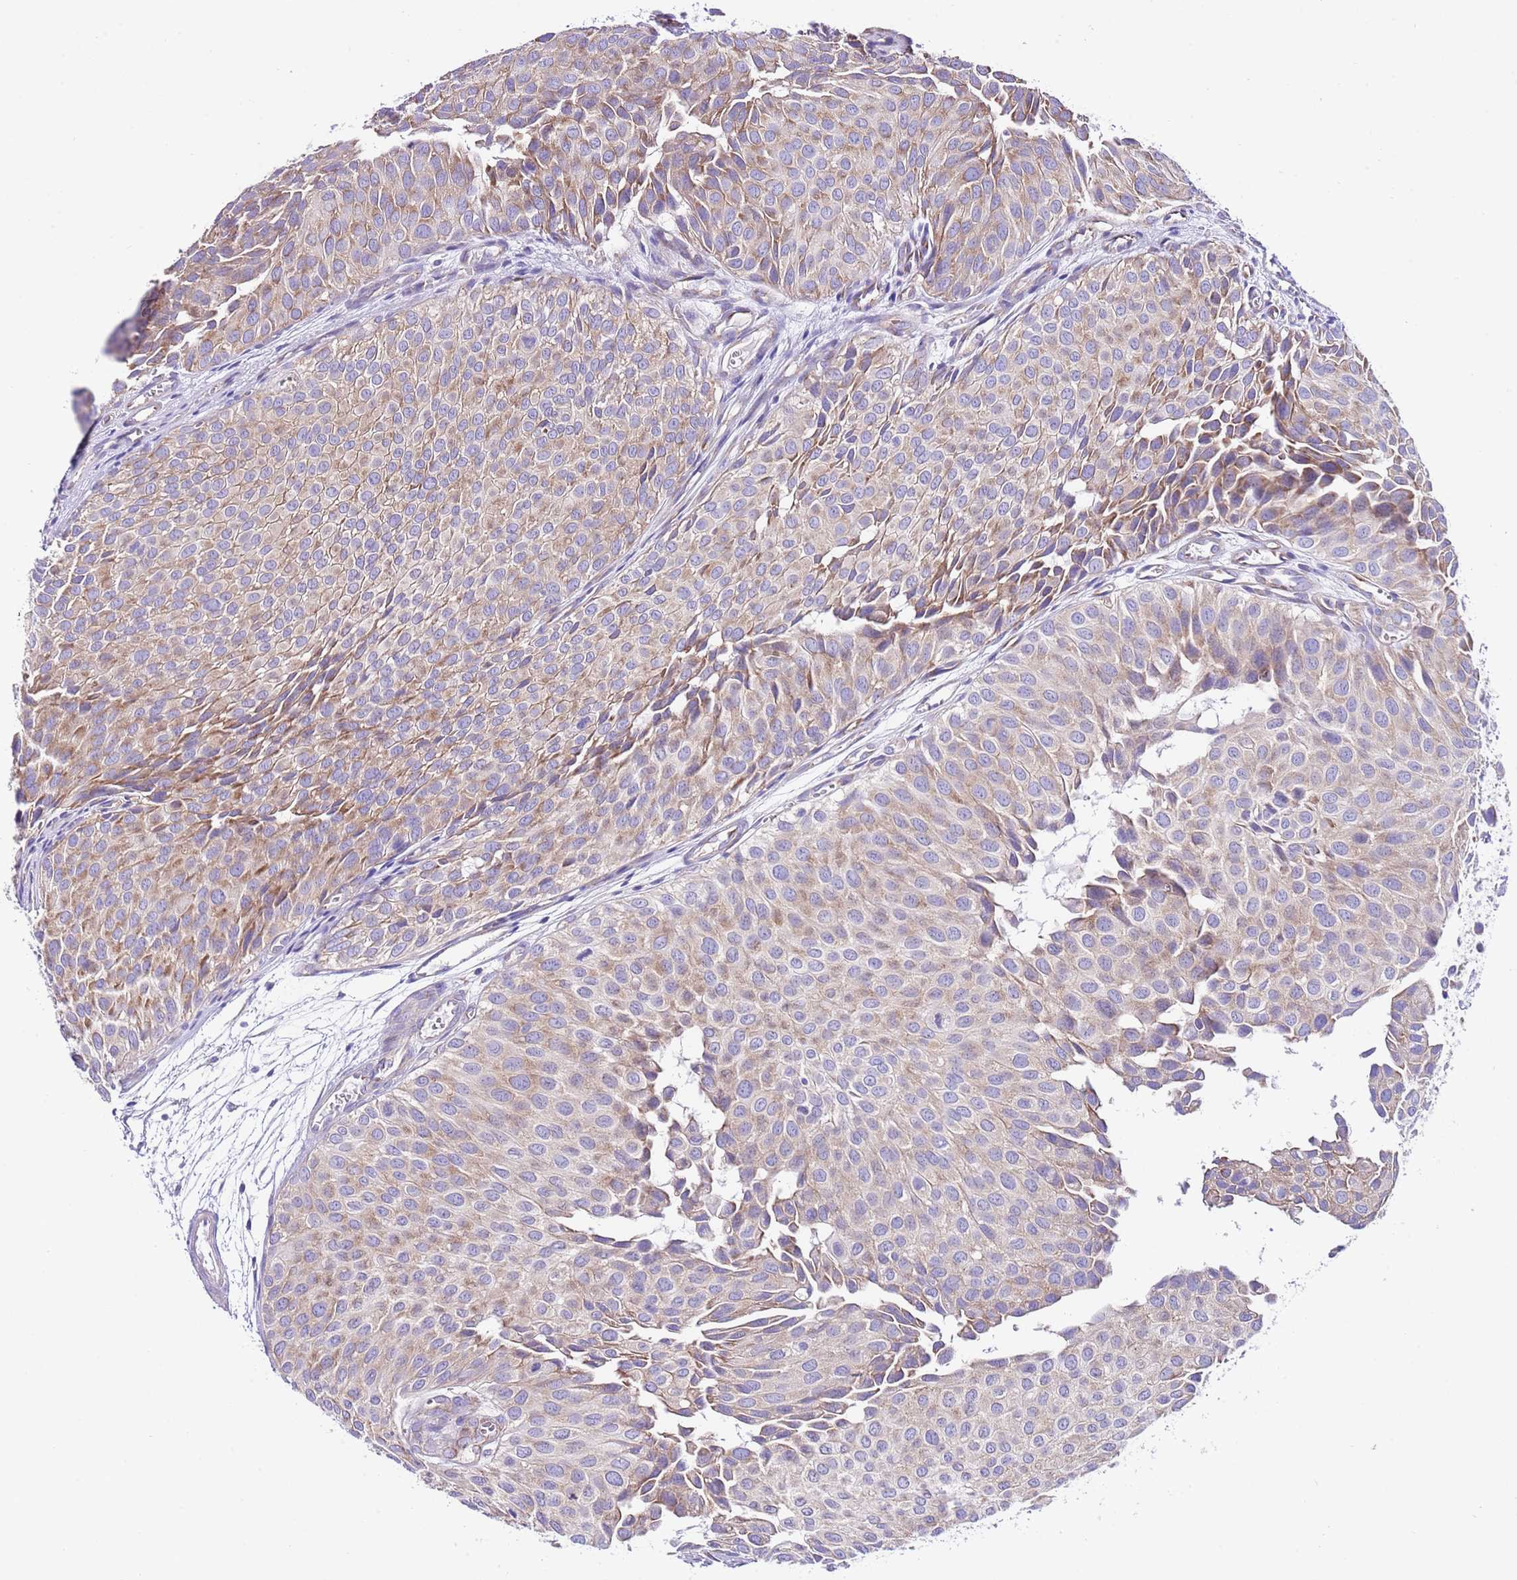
{"staining": {"intensity": "weak", "quantity": "25%-75%", "location": "cytoplasmic/membranous"}, "tissue": "urothelial cancer", "cell_type": "Tumor cells", "image_type": "cancer", "snomed": [{"axis": "morphology", "description": "Urothelial carcinoma, Low grade"}, {"axis": "topography", "description": "Urinary bladder"}], "caption": "Tumor cells display weak cytoplasmic/membranous expression in about 25%-75% of cells in urothelial cancer.", "gene": "RPS10", "patient": {"sex": "male", "age": 88}}